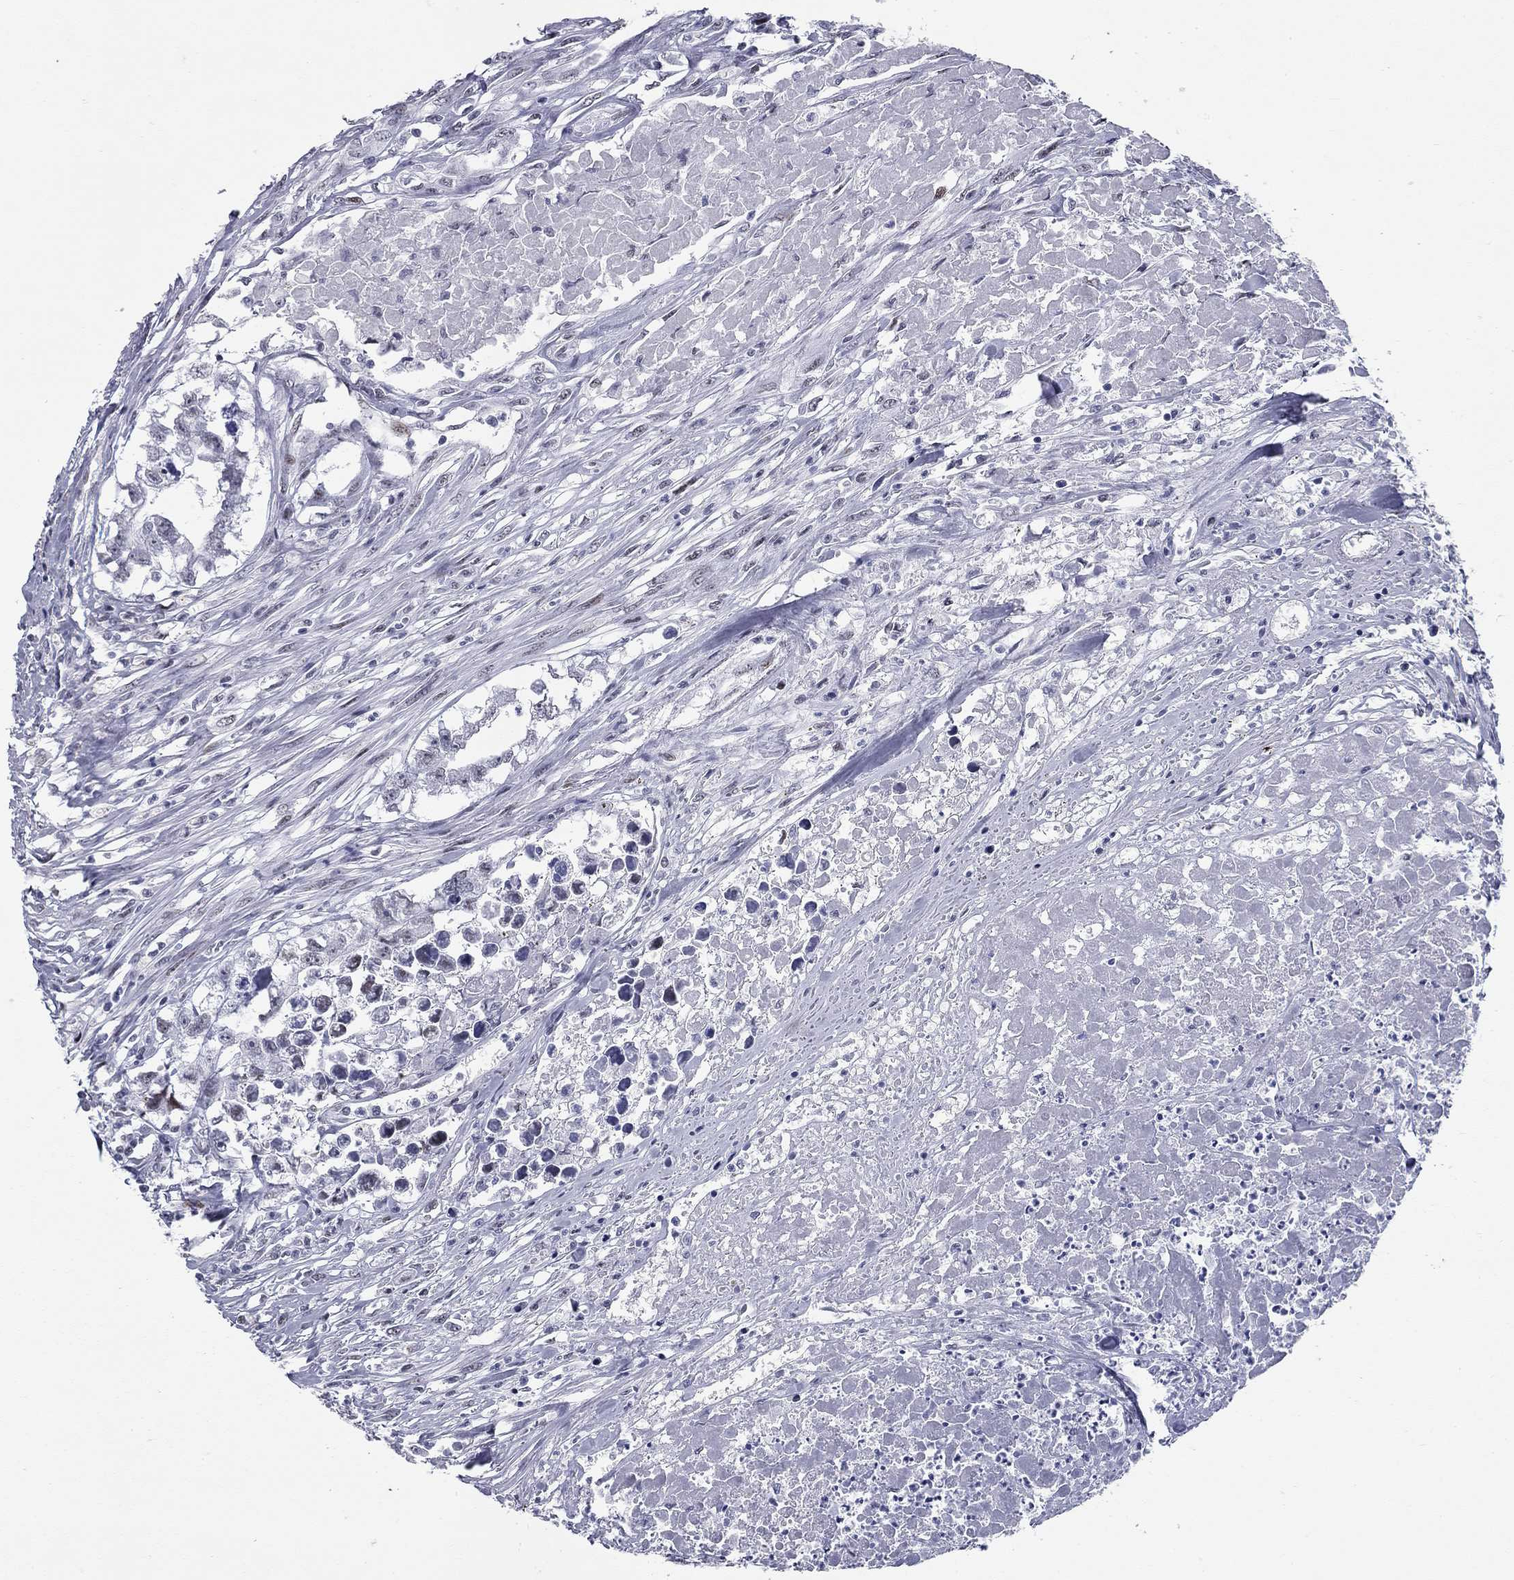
{"staining": {"intensity": "negative", "quantity": "none", "location": "none"}, "tissue": "testis cancer", "cell_type": "Tumor cells", "image_type": "cancer", "snomed": [{"axis": "morphology", "description": "Carcinoma, Embryonal, NOS"}, {"axis": "morphology", "description": "Teratoma, malignant, NOS"}, {"axis": "topography", "description": "Testis"}], "caption": "Testis malignant teratoma was stained to show a protein in brown. There is no significant staining in tumor cells.", "gene": "ASF1B", "patient": {"sex": "male", "age": 44}}